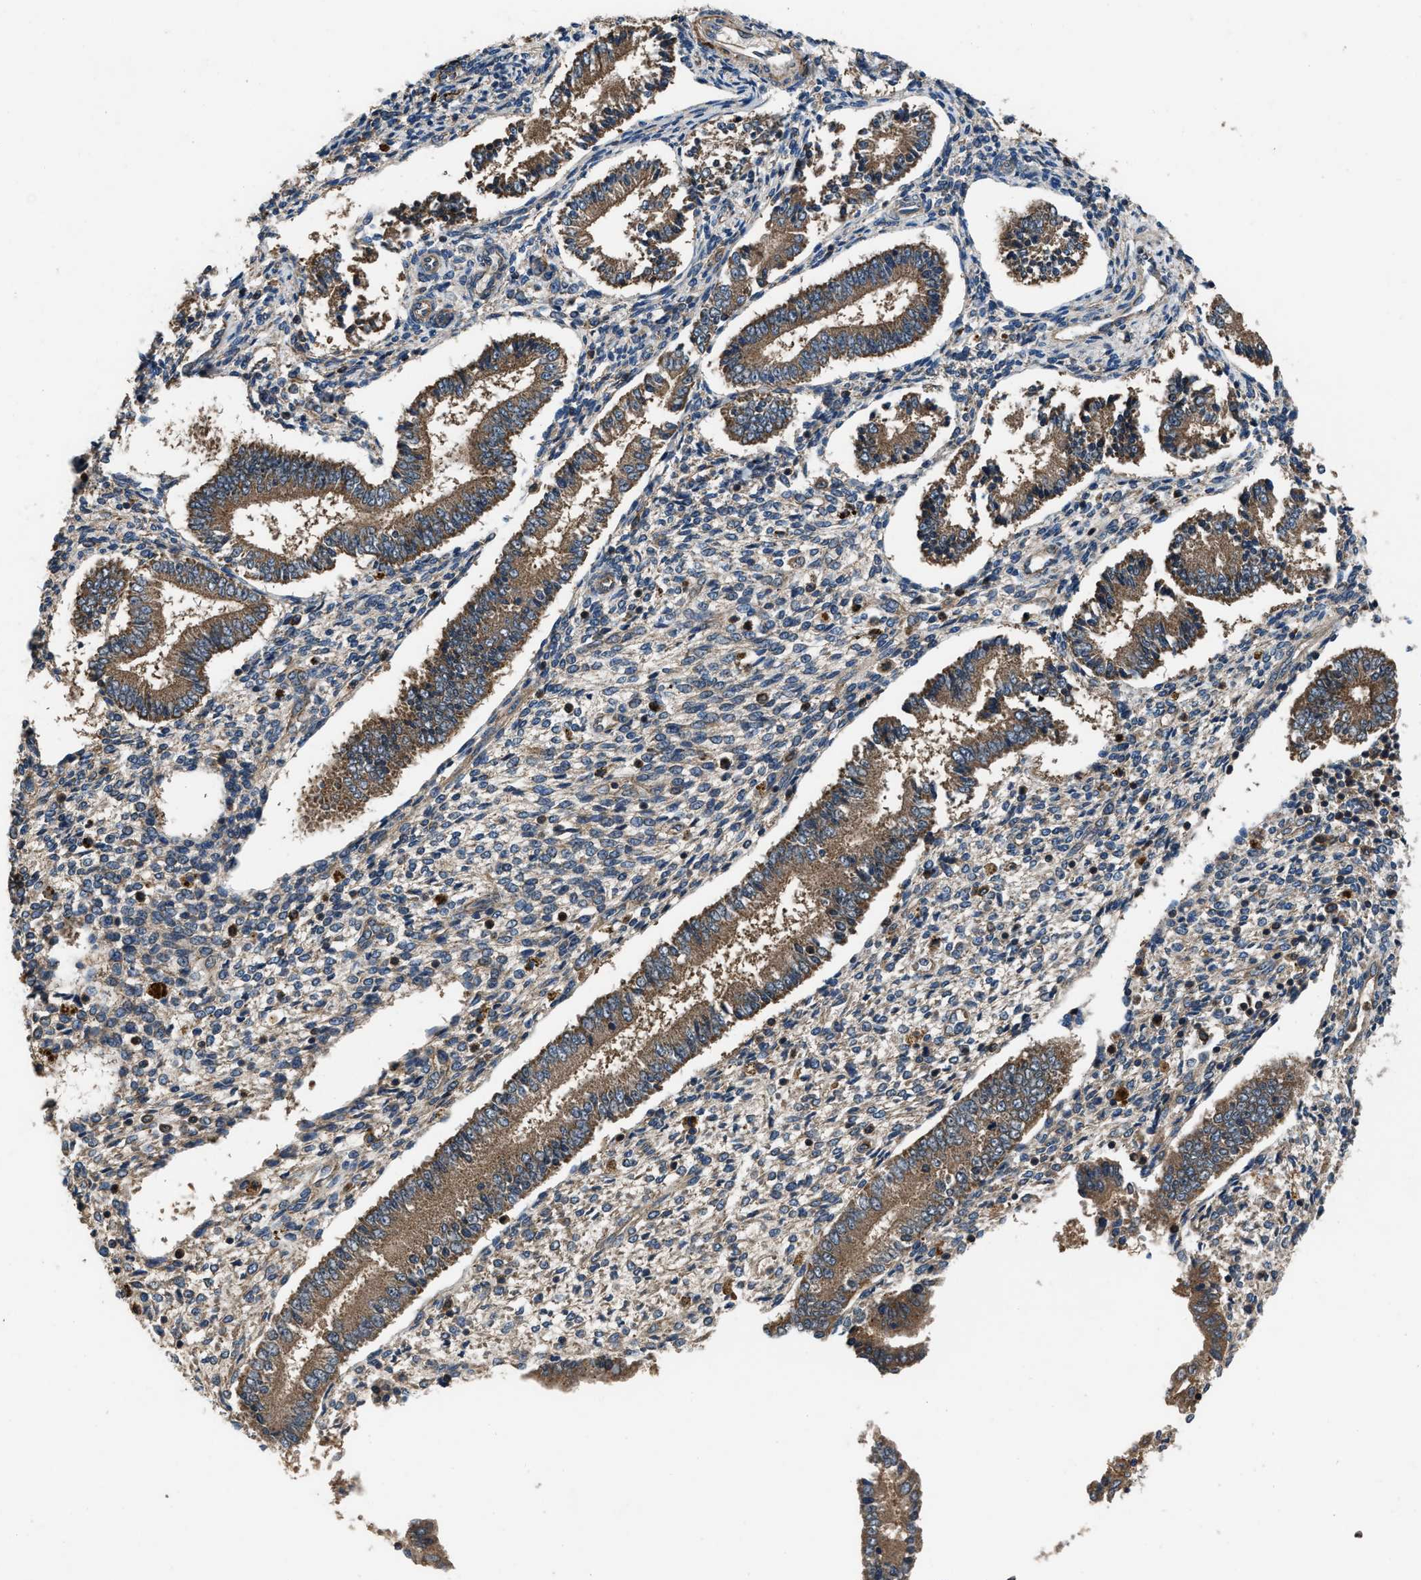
{"staining": {"intensity": "weak", "quantity": ">75%", "location": "cytoplasmic/membranous"}, "tissue": "endometrium", "cell_type": "Cells in endometrial stroma", "image_type": "normal", "snomed": [{"axis": "morphology", "description": "Normal tissue, NOS"}, {"axis": "topography", "description": "Endometrium"}], "caption": "Approximately >75% of cells in endometrial stroma in normal human endometrium exhibit weak cytoplasmic/membranous protein expression as visualized by brown immunohistochemical staining.", "gene": "USP25", "patient": {"sex": "female", "age": 42}}